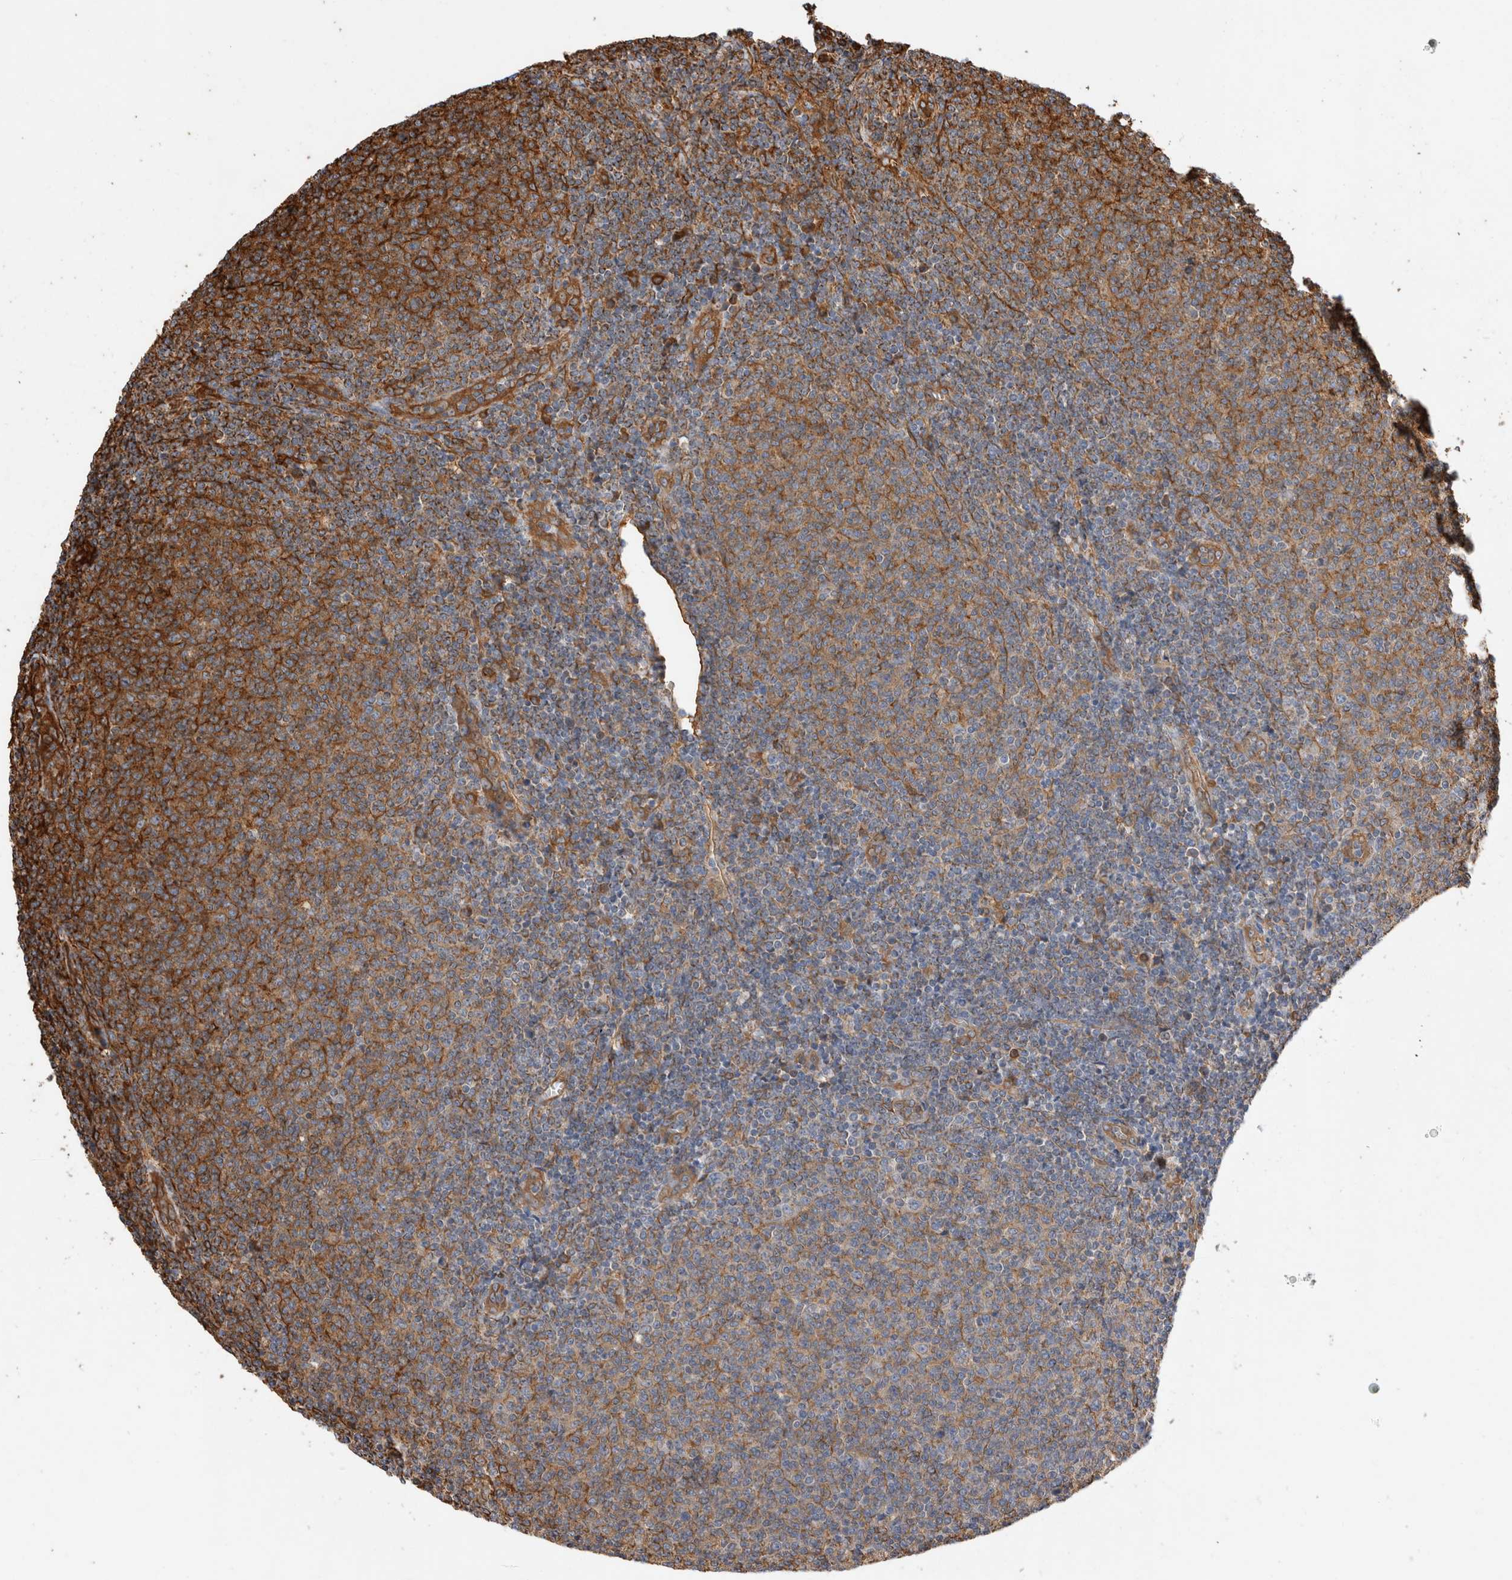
{"staining": {"intensity": "moderate", "quantity": "25%-75%", "location": "cytoplasmic/membranous"}, "tissue": "lymphoma", "cell_type": "Tumor cells", "image_type": "cancer", "snomed": [{"axis": "morphology", "description": "Malignant lymphoma, non-Hodgkin's type, Low grade"}, {"axis": "topography", "description": "Lymph node"}], "caption": "The photomicrograph displays a brown stain indicating the presence of a protein in the cytoplasmic/membranous of tumor cells in lymphoma.", "gene": "ZNF397", "patient": {"sex": "male", "age": 66}}